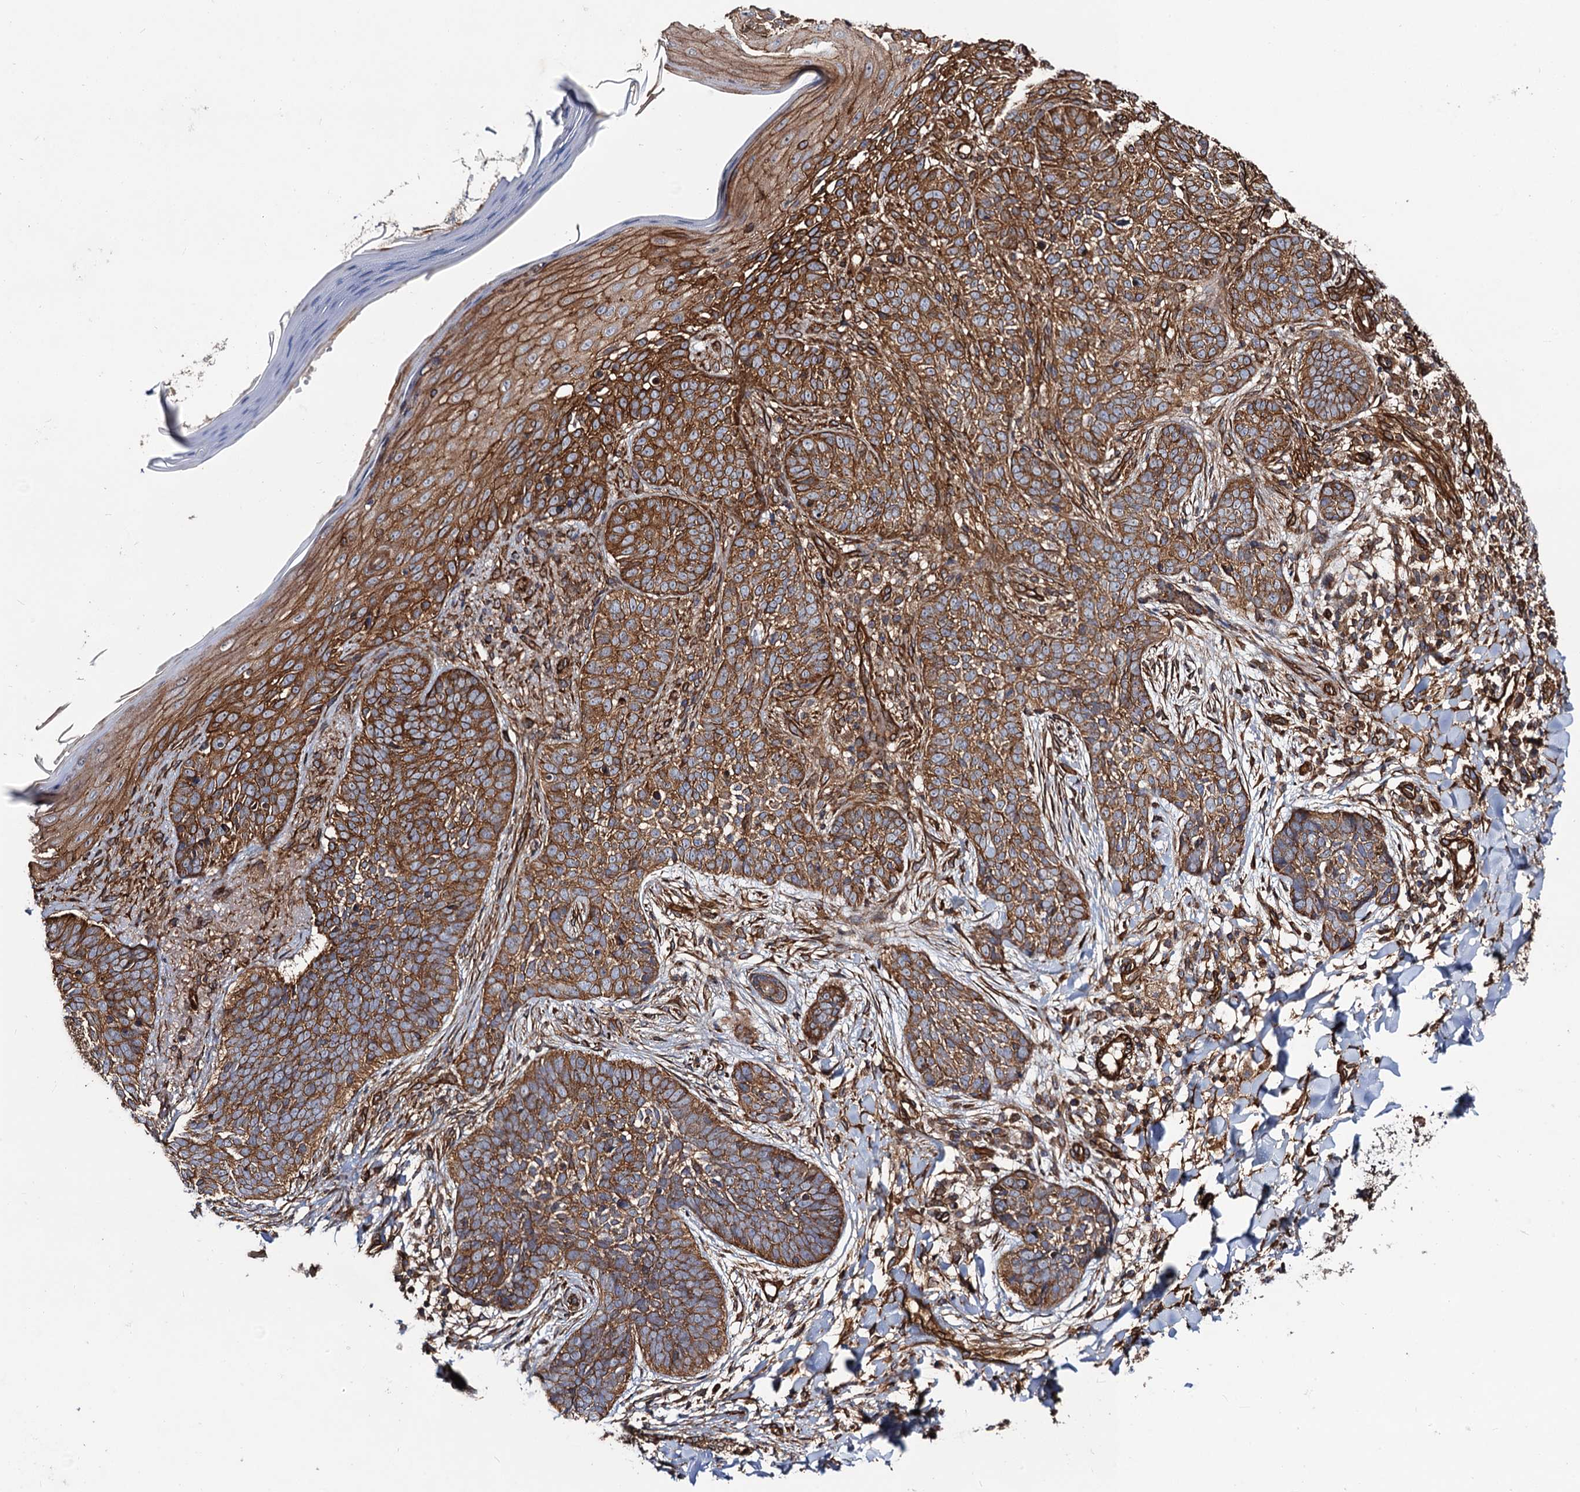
{"staining": {"intensity": "strong", "quantity": ">75%", "location": "cytoplasmic/membranous"}, "tissue": "skin cancer", "cell_type": "Tumor cells", "image_type": "cancer", "snomed": [{"axis": "morphology", "description": "Basal cell carcinoma"}, {"axis": "topography", "description": "Skin"}], "caption": "Strong cytoplasmic/membranous protein positivity is seen in about >75% of tumor cells in basal cell carcinoma (skin).", "gene": "CIP2A", "patient": {"sex": "female", "age": 61}}